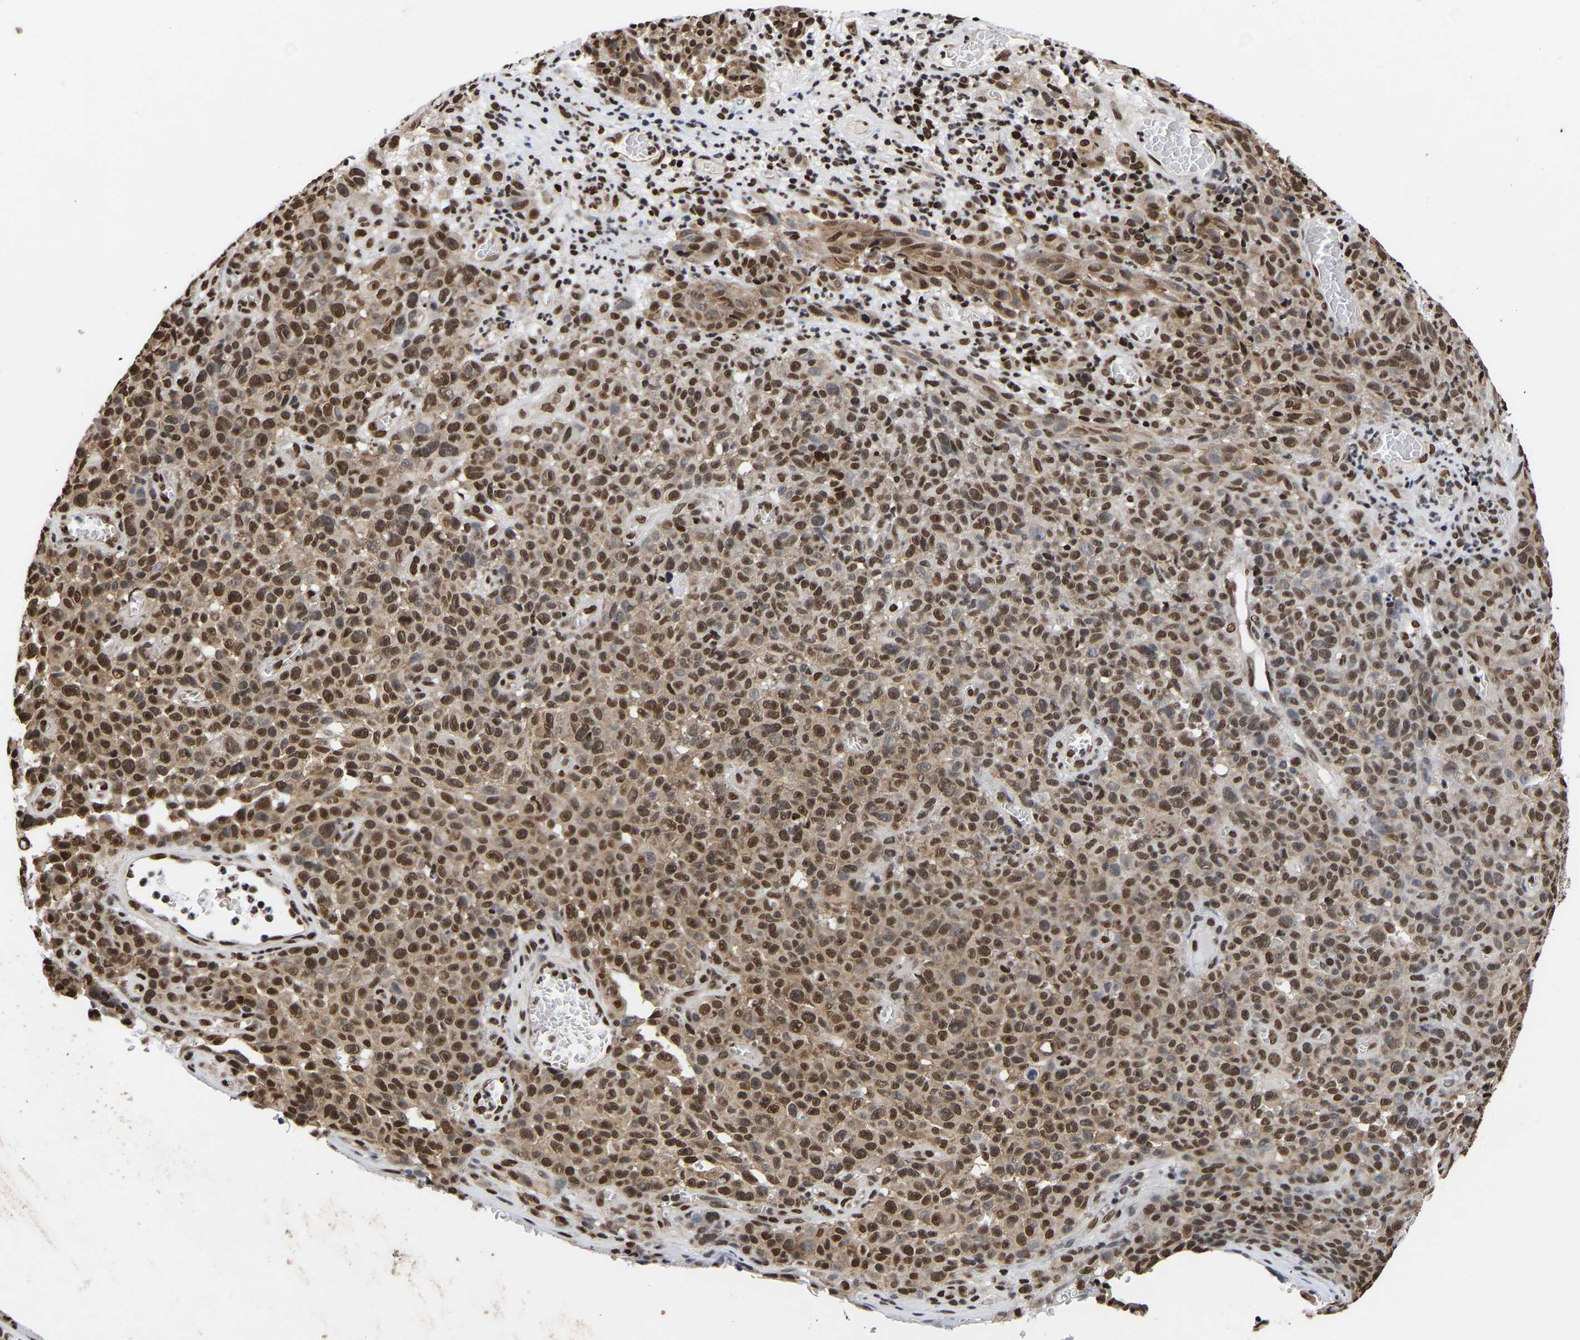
{"staining": {"intensity": "strong", "quantity": "25%-75%", "location": "cytoplasmic/membranous,nuclear"}, "tissue": "melanoma", "cell_type": "Tumor cells", "image_type": "cancer", "snomed": [{"axis": "morphology", "description": "Malignant melanoma, NOS"}, {"axis": "topography", "description": "Skin"}], "caption": "Malignant melanoma was stained to show a protein in brown. There is high levels of strong cytoplasmic/membranous and nuclear positivity in about 25%-75% of tumor cells. The protein of interest is stained brown, and the nuclei are stained in blue (DAB IHC with brightfield microscopy, high magnification).", "gene": "PSIP1", "patient": {"sex": "female", "age": 82}}